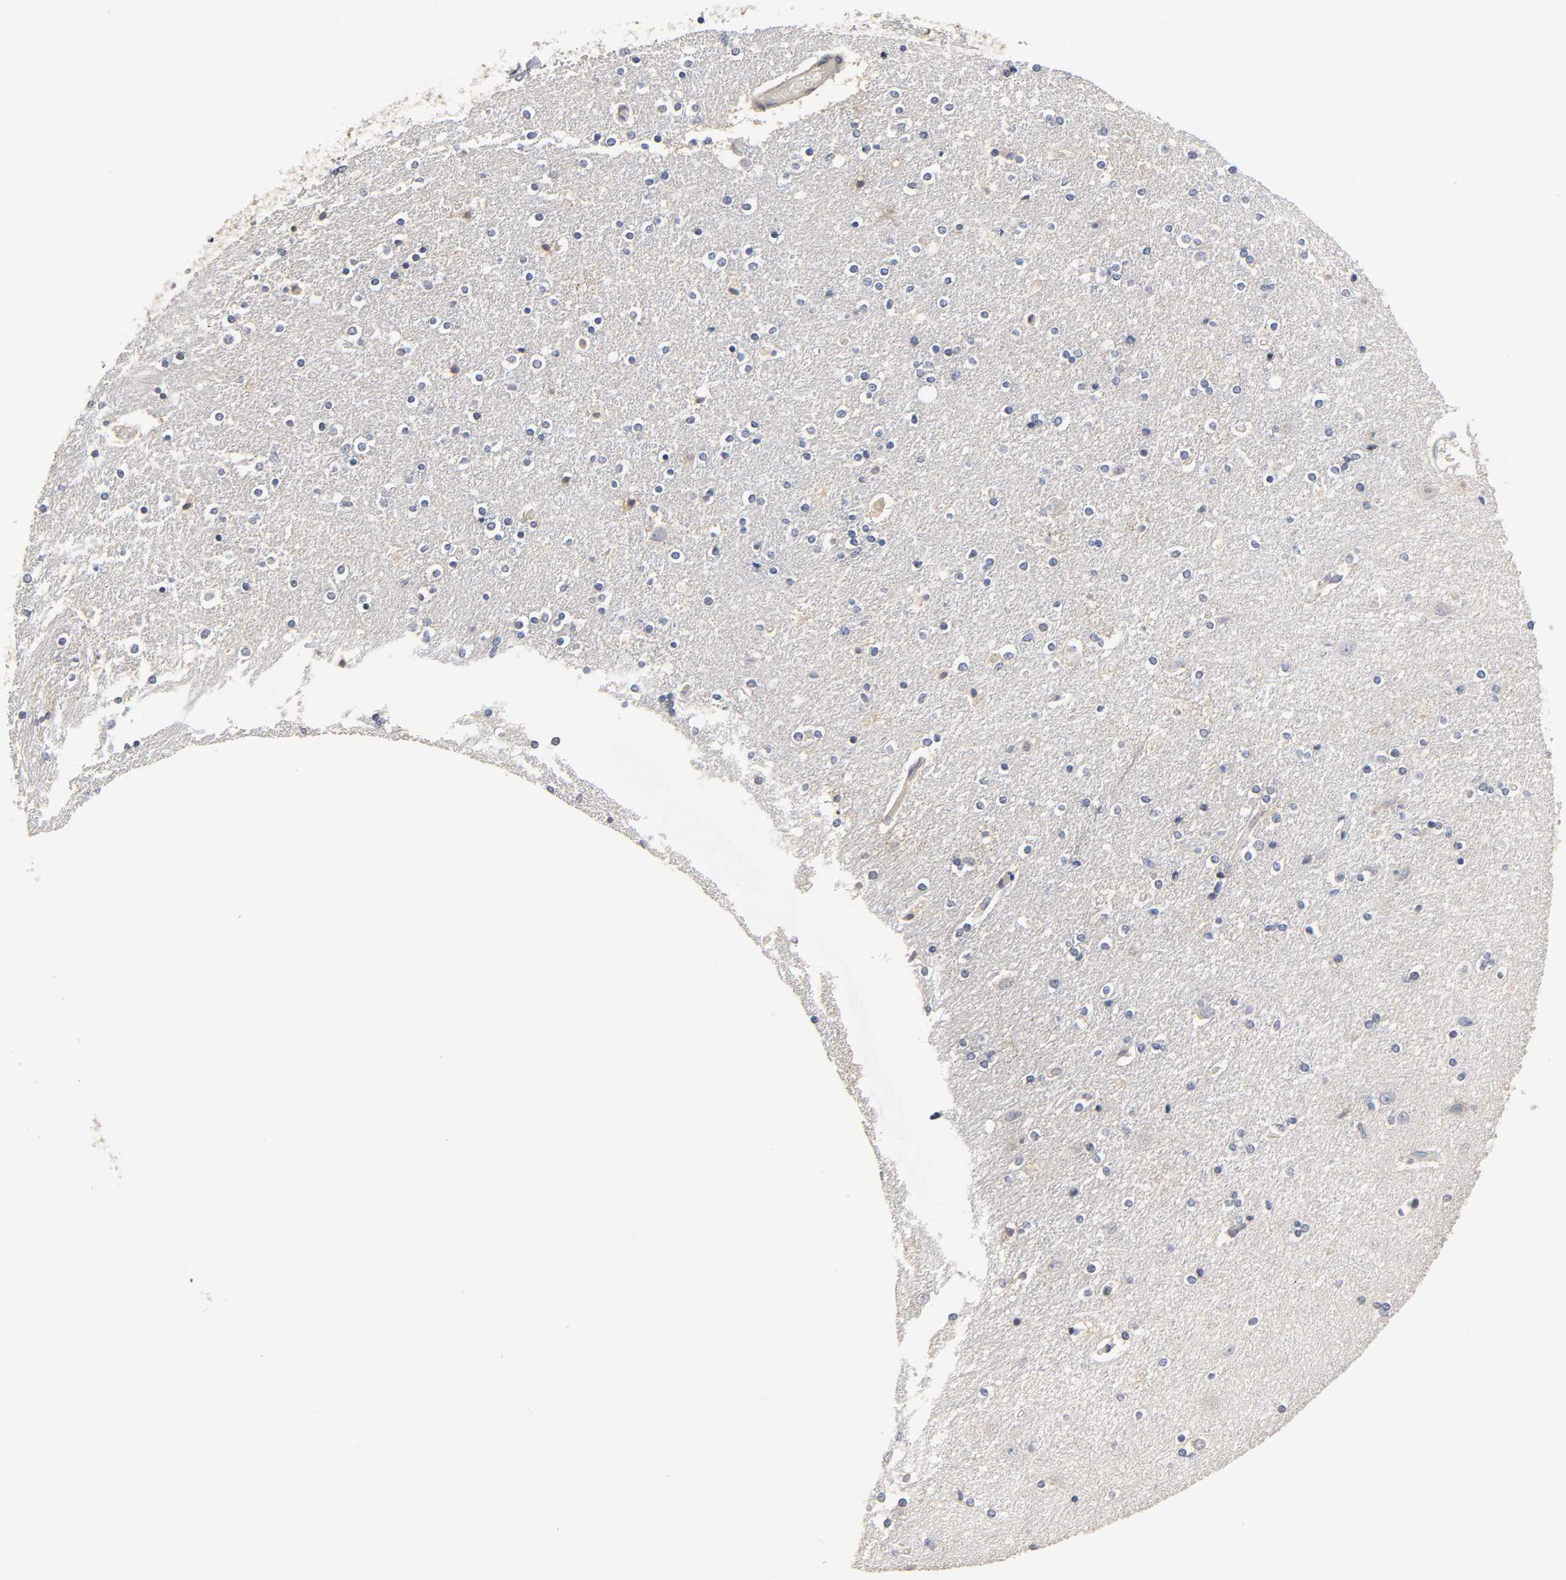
{"staining": {"intensity": "negative", "quantity": "none", "location": "none"}, "tissue": "caudate", "cell_type": "Glial cells", "image_type": "normal", "snomed": [{"axis": "morphology", "description": "Normal tissue, NOS"}, {"axis": "topography", "description": "Lateral ventricle wall"}], "caption": "The IHC photomicrograph has no significant staining in glial cells of caudate. (Brightfield microscopy of DAB (3,3'-diaminobenzidine) immunohistochemistry (IHC) at high magnification).", "gene": "HDLBP", "patient": {"sex": "female", "age": 54}}